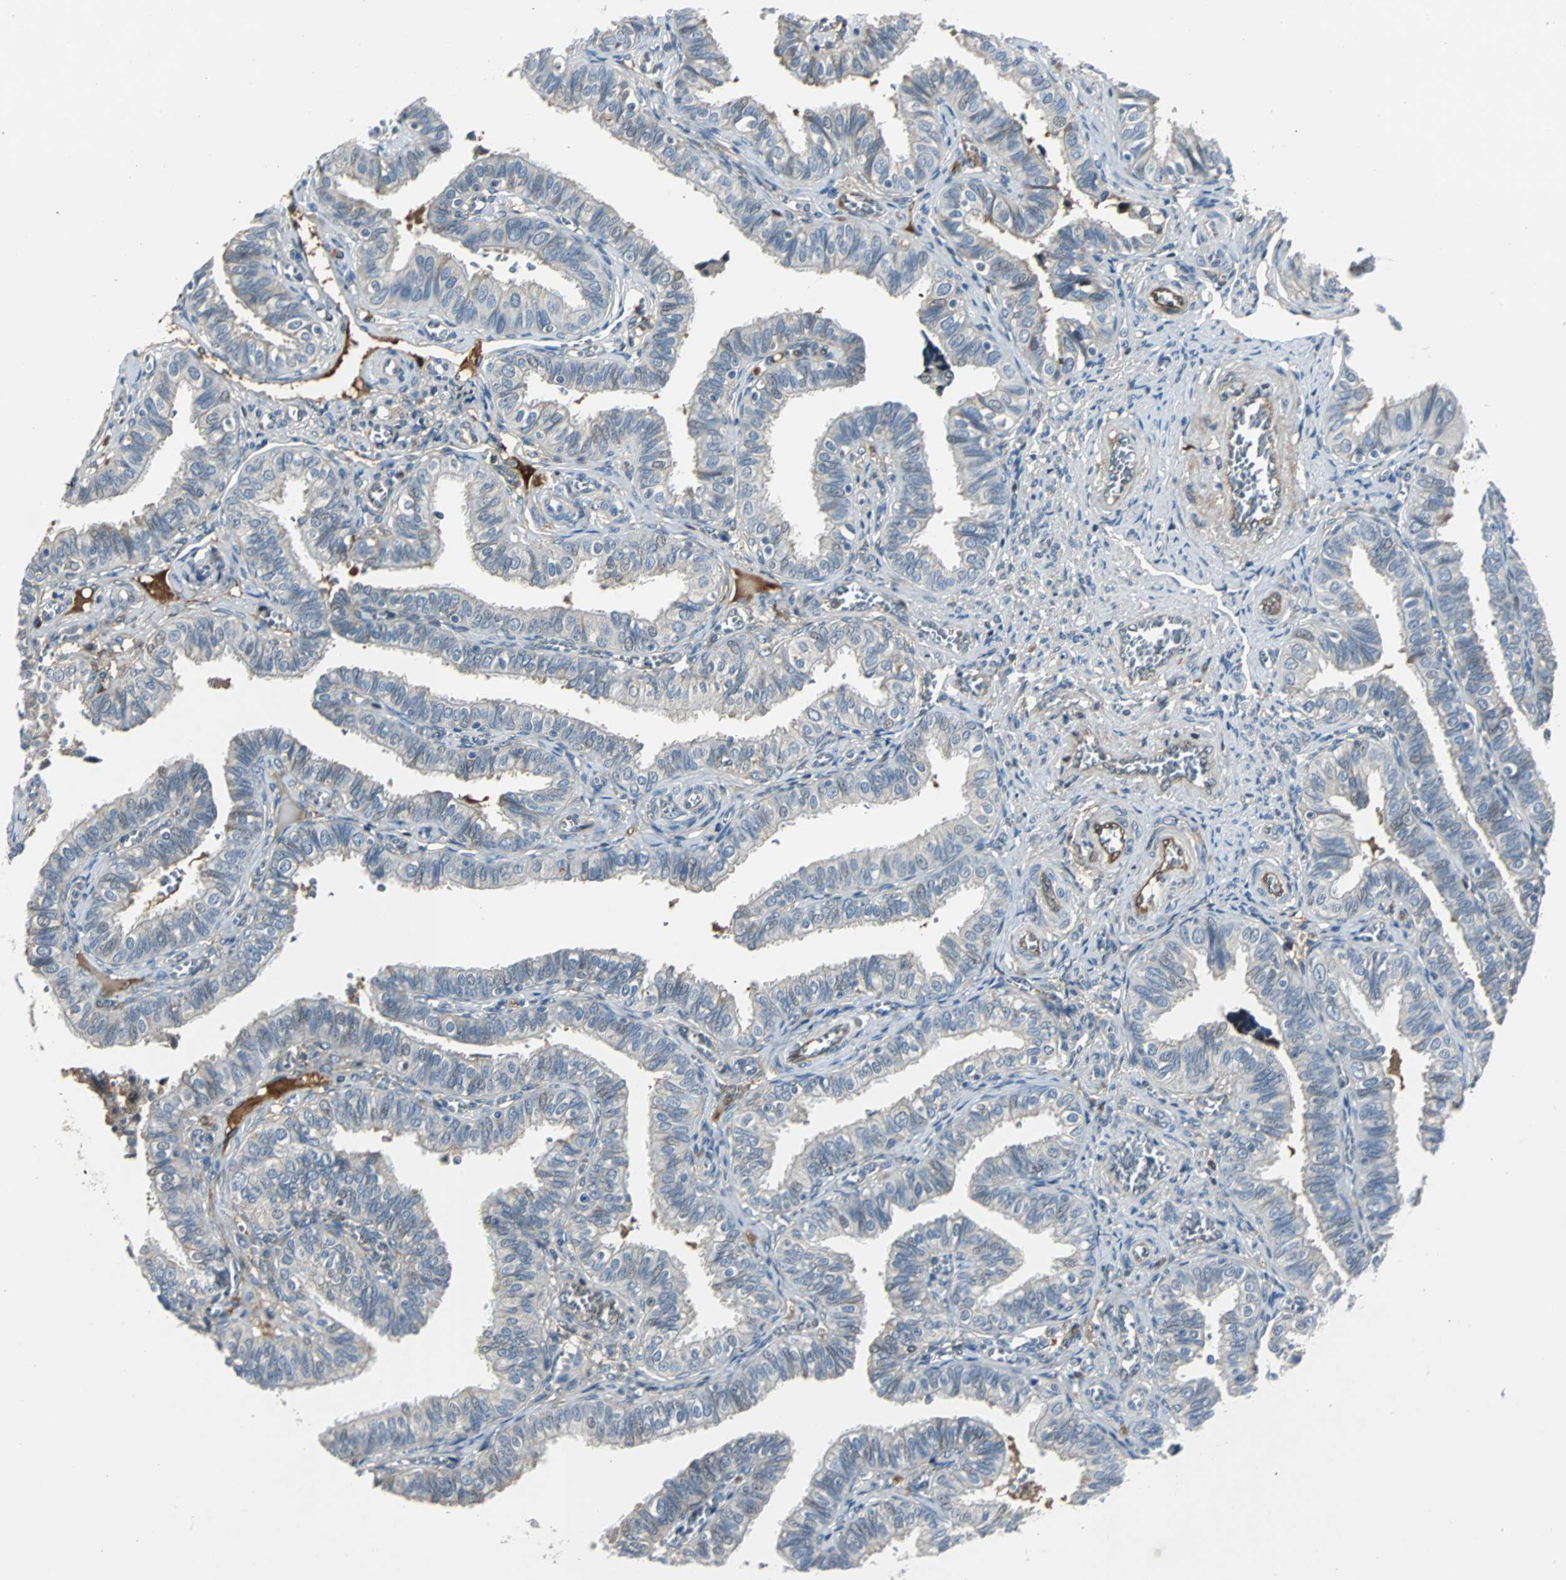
{"staining": {"intensity": "moderate", "quantity": "<25%", "location": "cytoplasmic/membranous"}, "tissue": "fallopian tube", "cell_type": "Glandular cells", "image_type": "normal", "snomed": [{"axis": "morphology", "description": "Normal tissue, NOS"}, {"axis": "topography", "description": "Fallopian tube"}], "caption": "Immunohistochemical staining of normal fallopian tube shows low levels of moderate cytoplasmic/membranous expression in approximately <25% of glandular cells. The protein is stained brown, and the nuclei are stained in blue (DAB IHC with brightfield microscopy, high magnification).", "gene": "FHL2", "patient": {"sex": "female", "age": 46}}